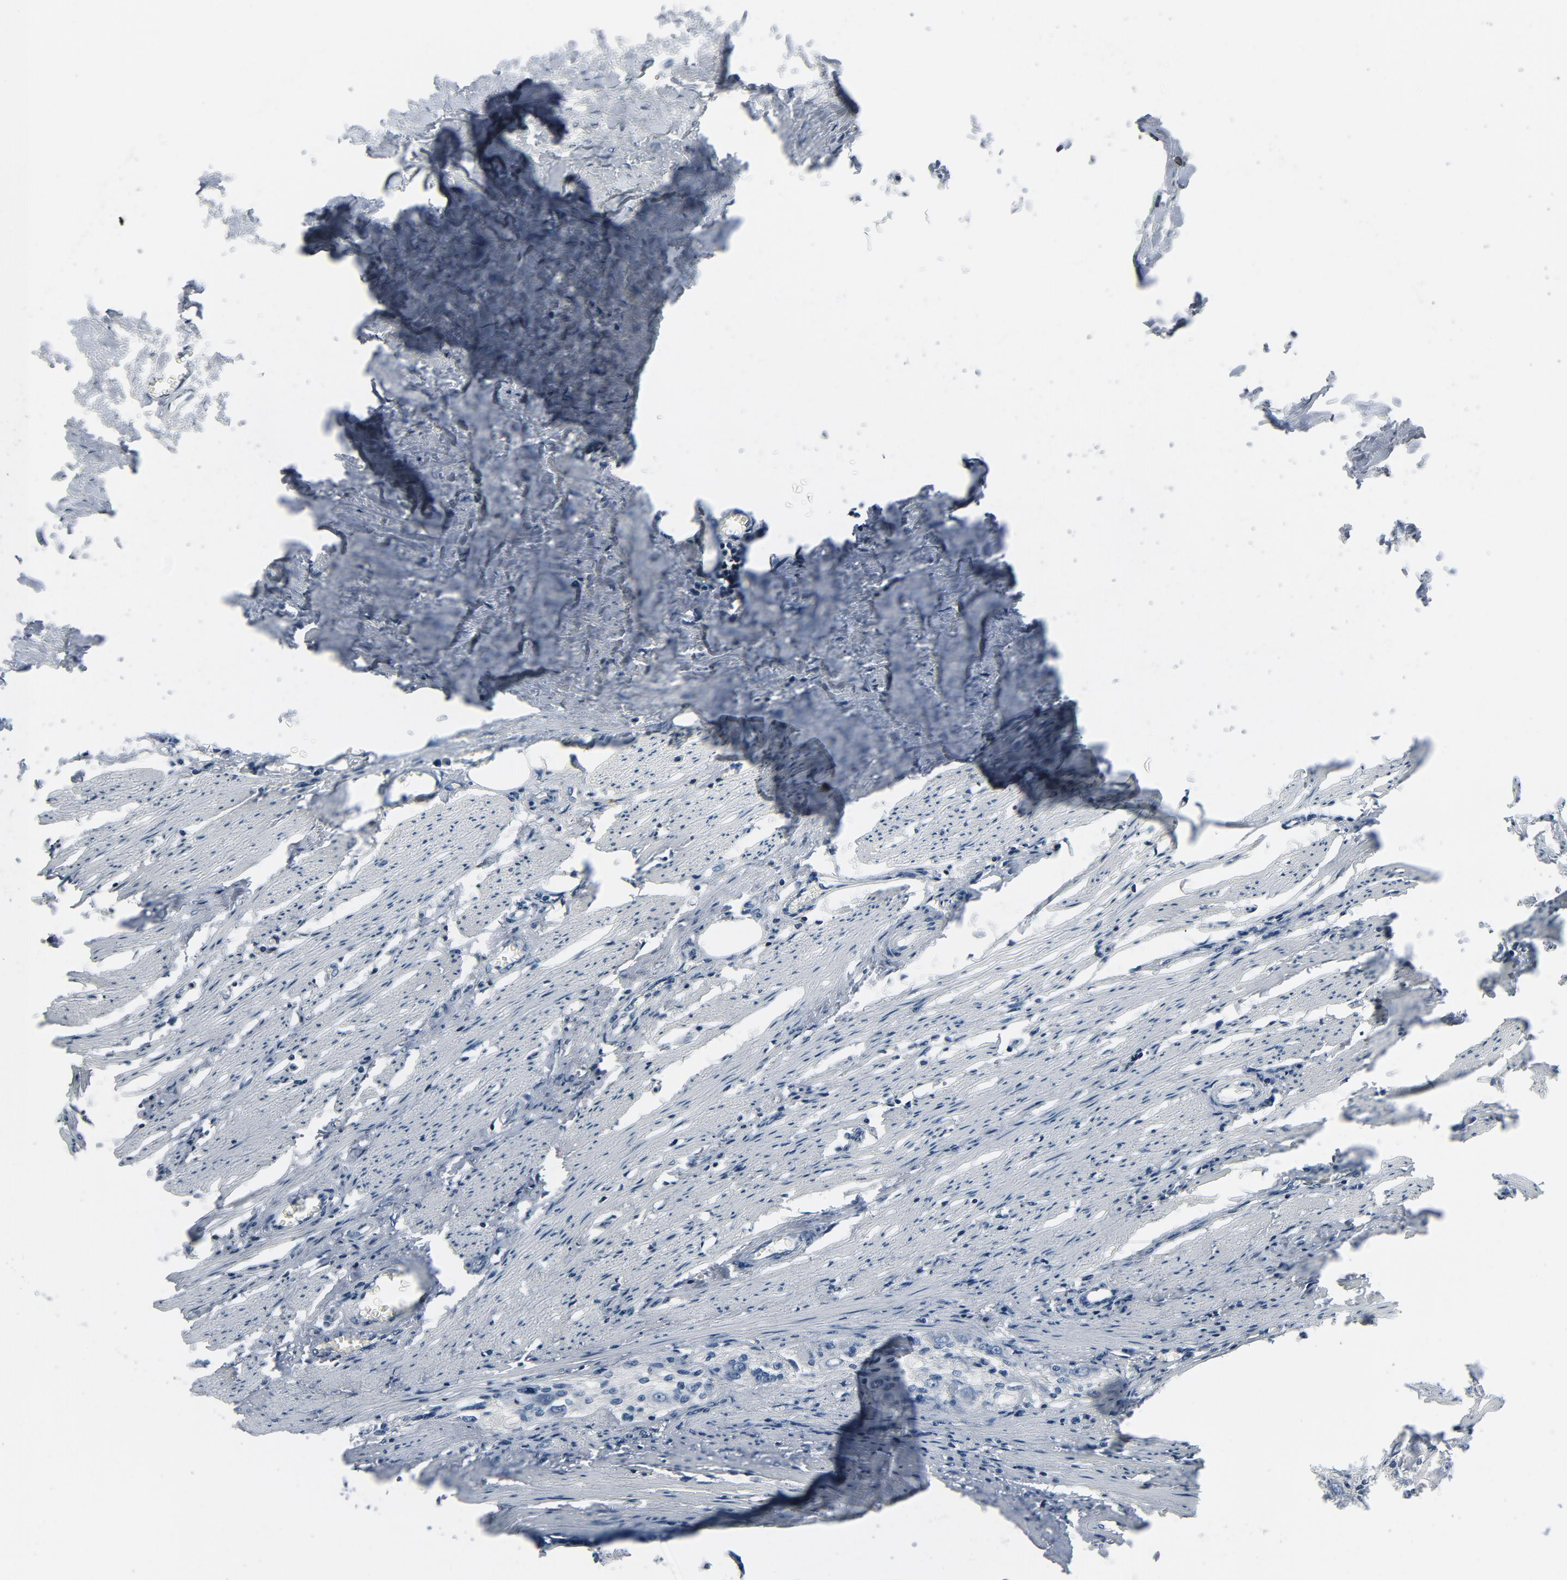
{"staining": {"intensity": "negative", "quantity": "none", "location": "none"}, "tissue": "colorectal cancer", "cell_type": "Tumor cells", "image_type": "cancer", "snomed": [{"axis": "morphology", "description": "Adenocarcinoma, NOS"}, {"axis": "topography", "description": "Colon"}], "caption": "A micrograph of human colorectal cancer is negative for staining in tumor cells.", "gene": "LCK", "patient": {"sex": "female", "age": 55}}